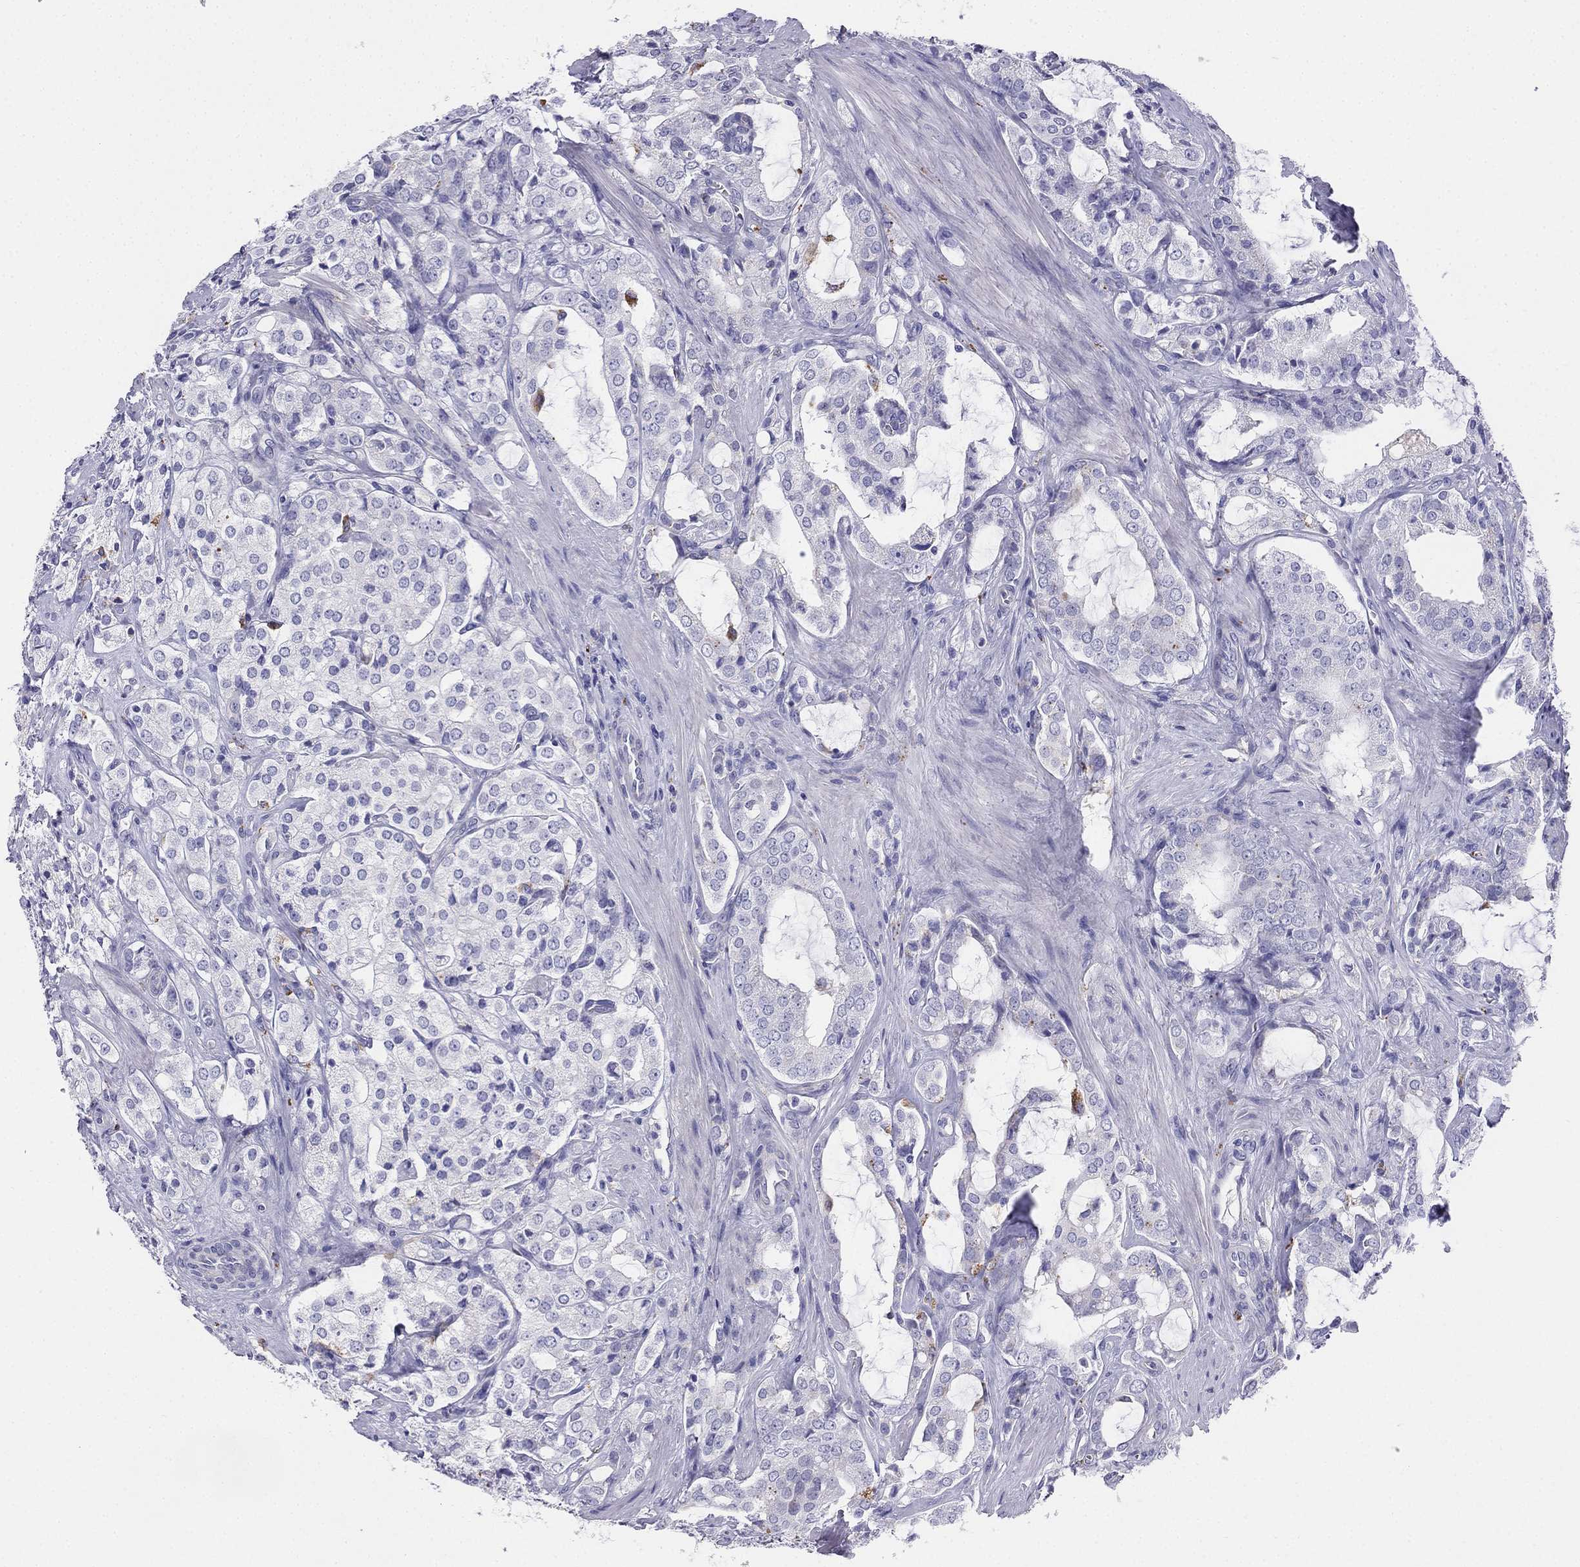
{"staining": {"intensity": "negative", "quantity": "none", "location": "none"}, "tissue": "prostate cancer", "cell_type": "Tumor cells", "image_type": "cancer", "snomed": [{"axis": "morphology", "description": "Adenocarcinoma, NOS"}, {"axis": "topography", "description": "Prostate"}], "caption": "An image of prostate cancer (adenocarcinoma) stained for a protein shows no brown staining in tumor cells.", "gene": "ALOXE3", "patient": {"sex": "male", "age": 66}}